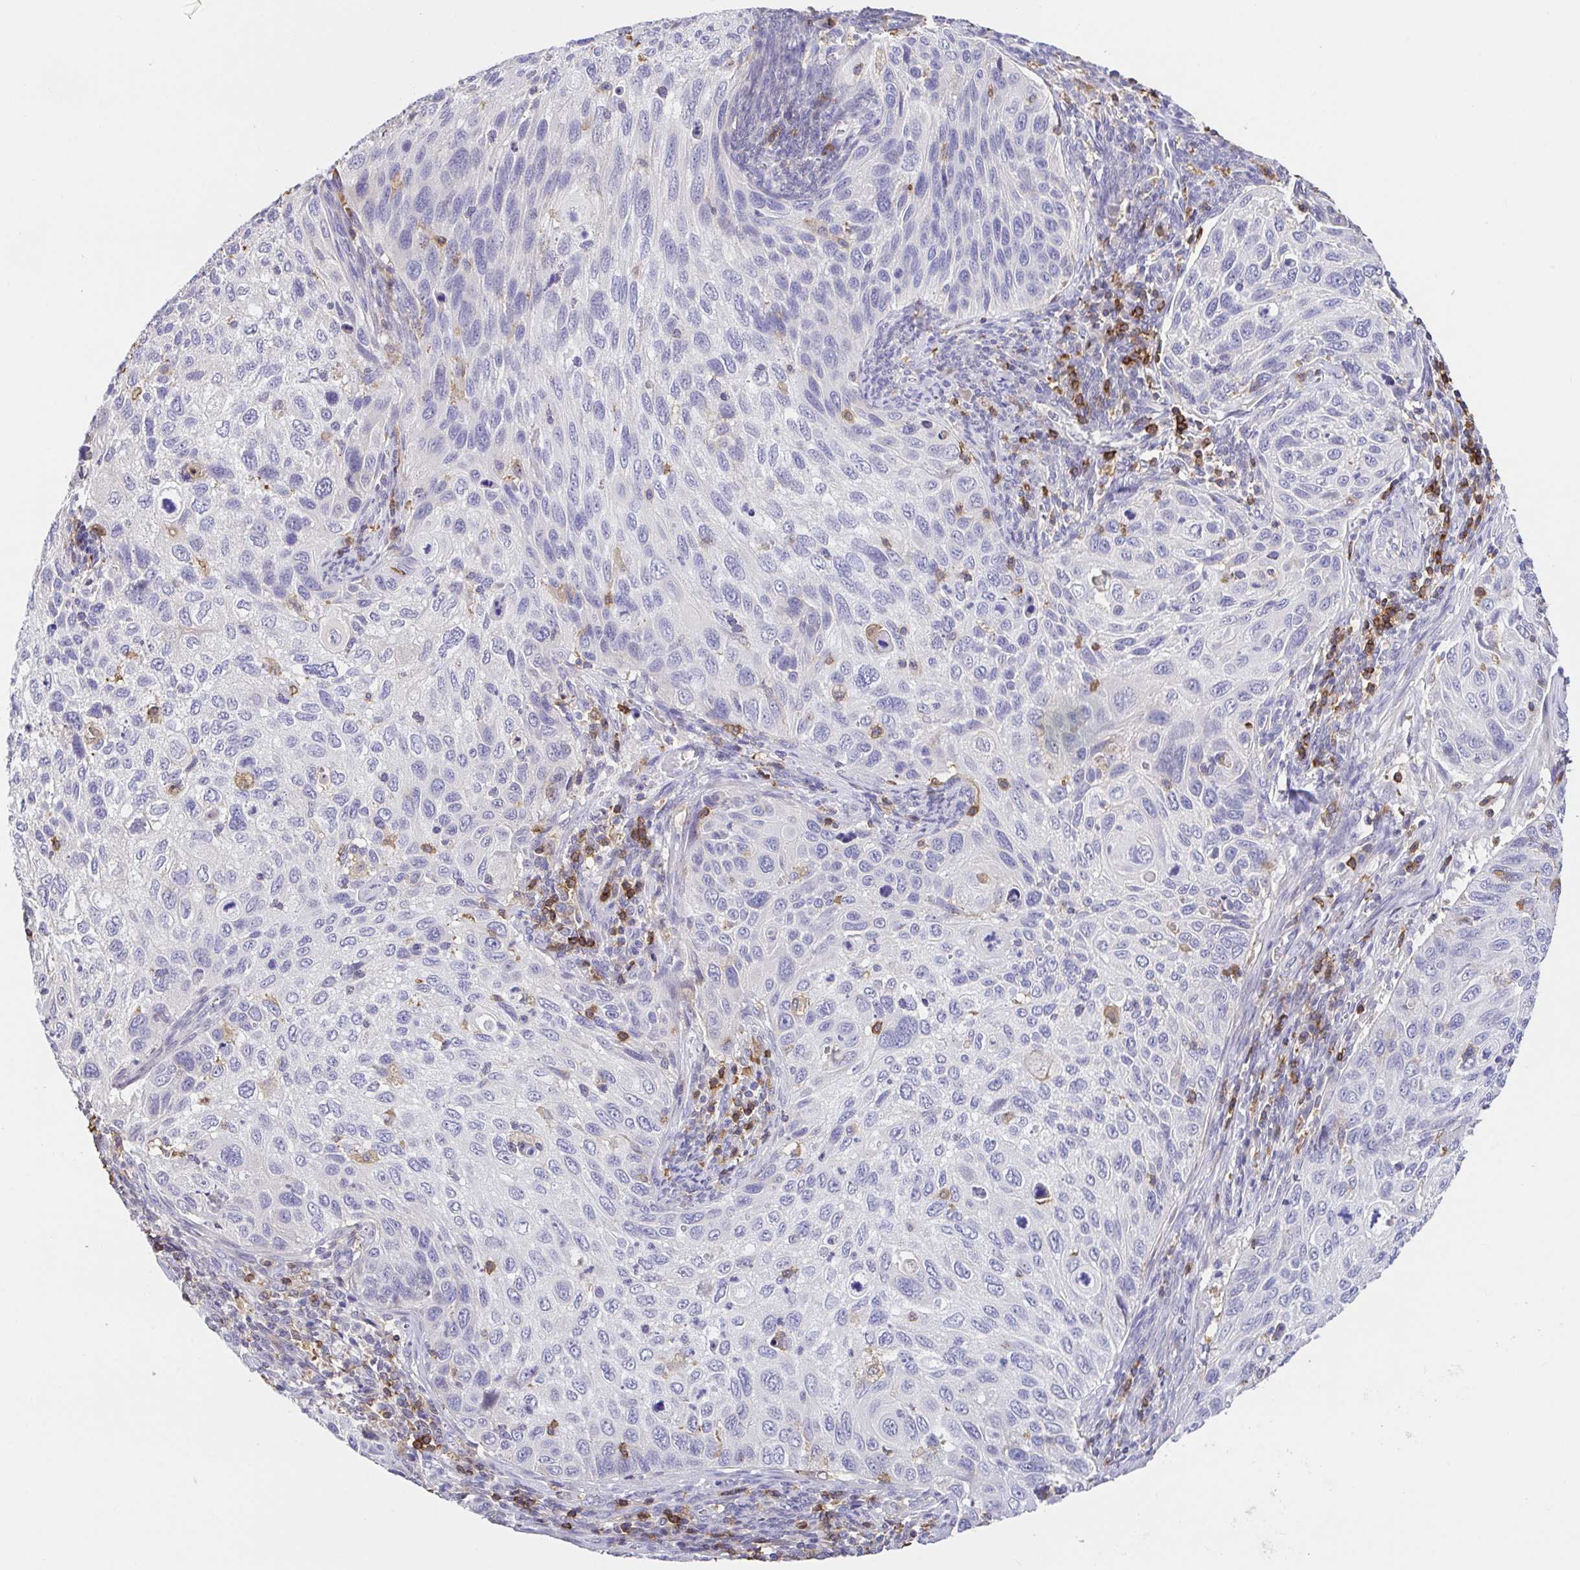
{"staining": {"intensity": "negative", "quantity": "none", "location": "none"}, "tissue": "cervical cancer", "cell_type": "Tumor cells", "image_type": "cancer", "snomed": [{"axis": "morphology", "description": "Squamous cell carcinoma, NOS"}, {"axis": "topography", "description": "Cervix"}], "caption": "The micrograph displays no significant positivity in tumor cells of cervical cancer (squamous cell carcinoma). (Stains: DAB (3,3'-diaminobenzidine) immunohistochemistry (IHC) with hematoxylin counter stain, Microscopy: brightfield microscopy at high magnification).", "gene": "SKAP1", "patient": {"sex": "female", "age": 70}}